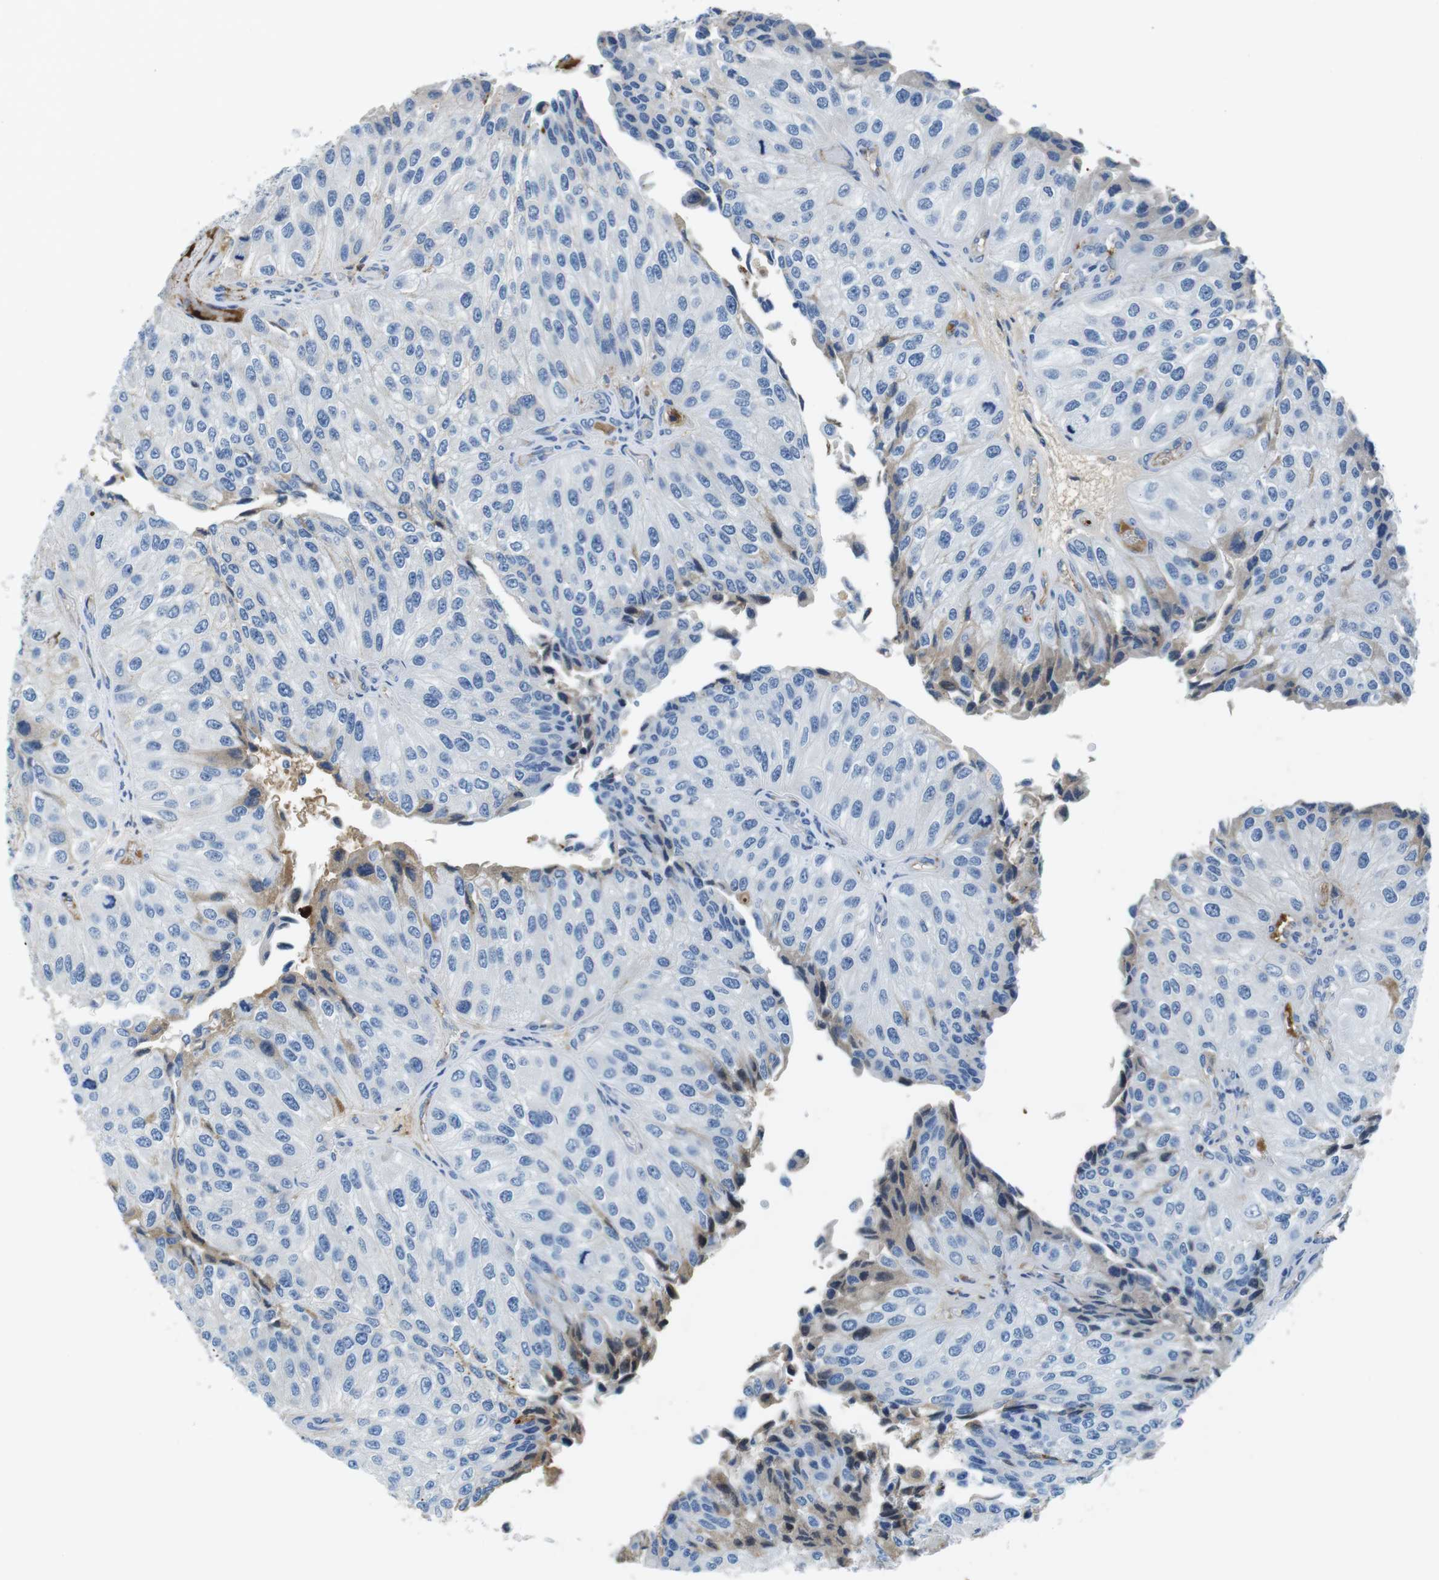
{"staining": {"intensity": "negative", "quantity": "none", "location": "none"}, "tissue": "urothelial cancer", "cell_type": "Tumor cells", "image_type": "cancer", "snomed": [{"axis": "morphology", "description": "Urothelial carcinoma, High grade"}, {"axis": "topography", "description": "Kidney"}, {"axis": "topography", "description": "Urinary bladder"}], "caption": "Immunohistochemical staining of urothelial cancer reveals no significant positivity in tumor cells. Nuclei are stained in blue.", "gene": "IGKC", "patient": {"sex": "male", "age": 77}}